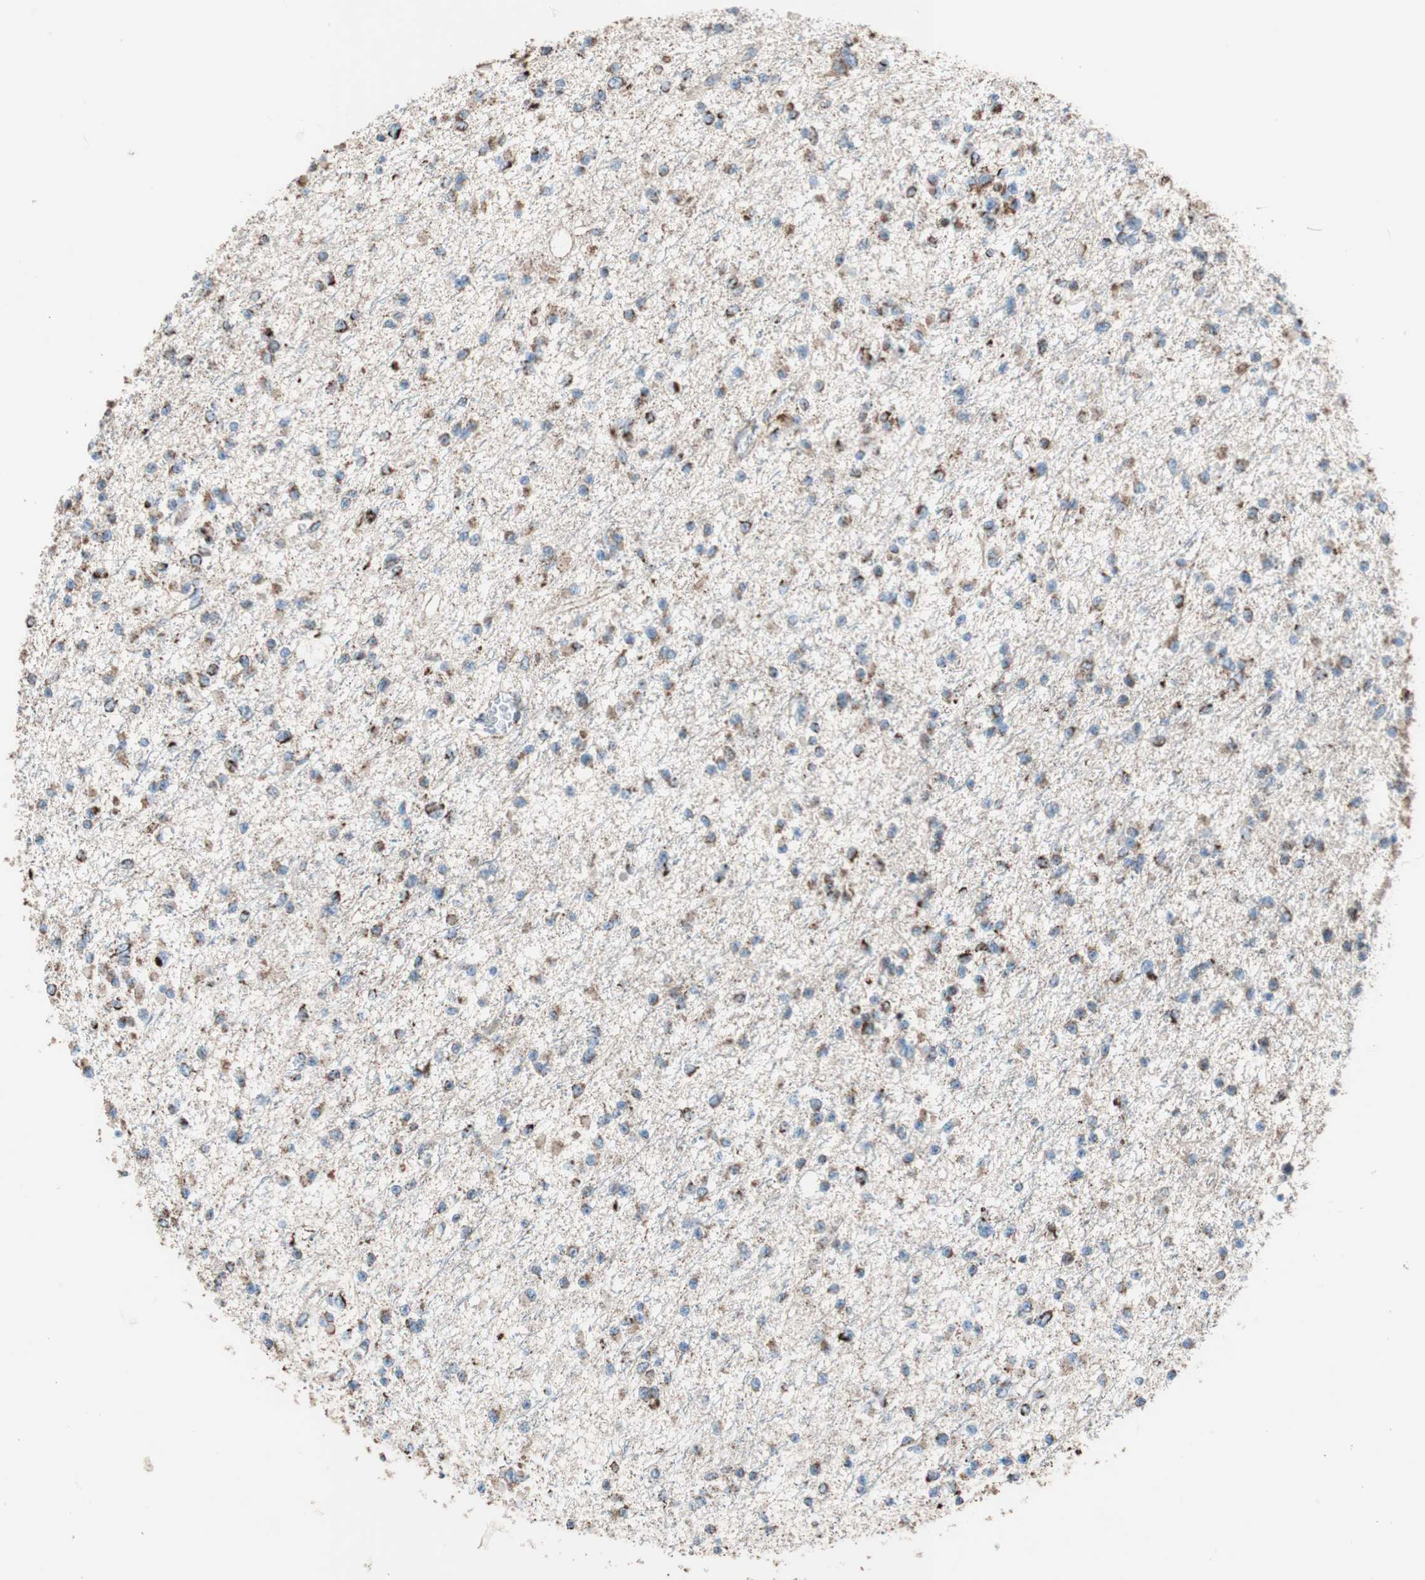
{"staining": {"intensity": "moderate", "quantity": ">75%", "location": "cytoplasmic/membranous"}, "tissue": "glioma", "cell_type": "Tumor cells", "image_type": "cancer", "snomed": [{"axis": "morphology", "description": "Glioma, malignant, Low grade"}, {"axis": "topography", "description": "Brain"}], "caption": "DAB (3,3'-diaminobenzidine) immunohistochemical staining of glioma demonstrates moderate cytoplasmic/membranous protein expression in about >75% of tumor cells. (DAB (3,3'-diaminobenzidine) IHC, brown staining for protein, blue staining for nuclei).", "gene": "PCSK4", "patient": {"sex": "female", "age": 22}}